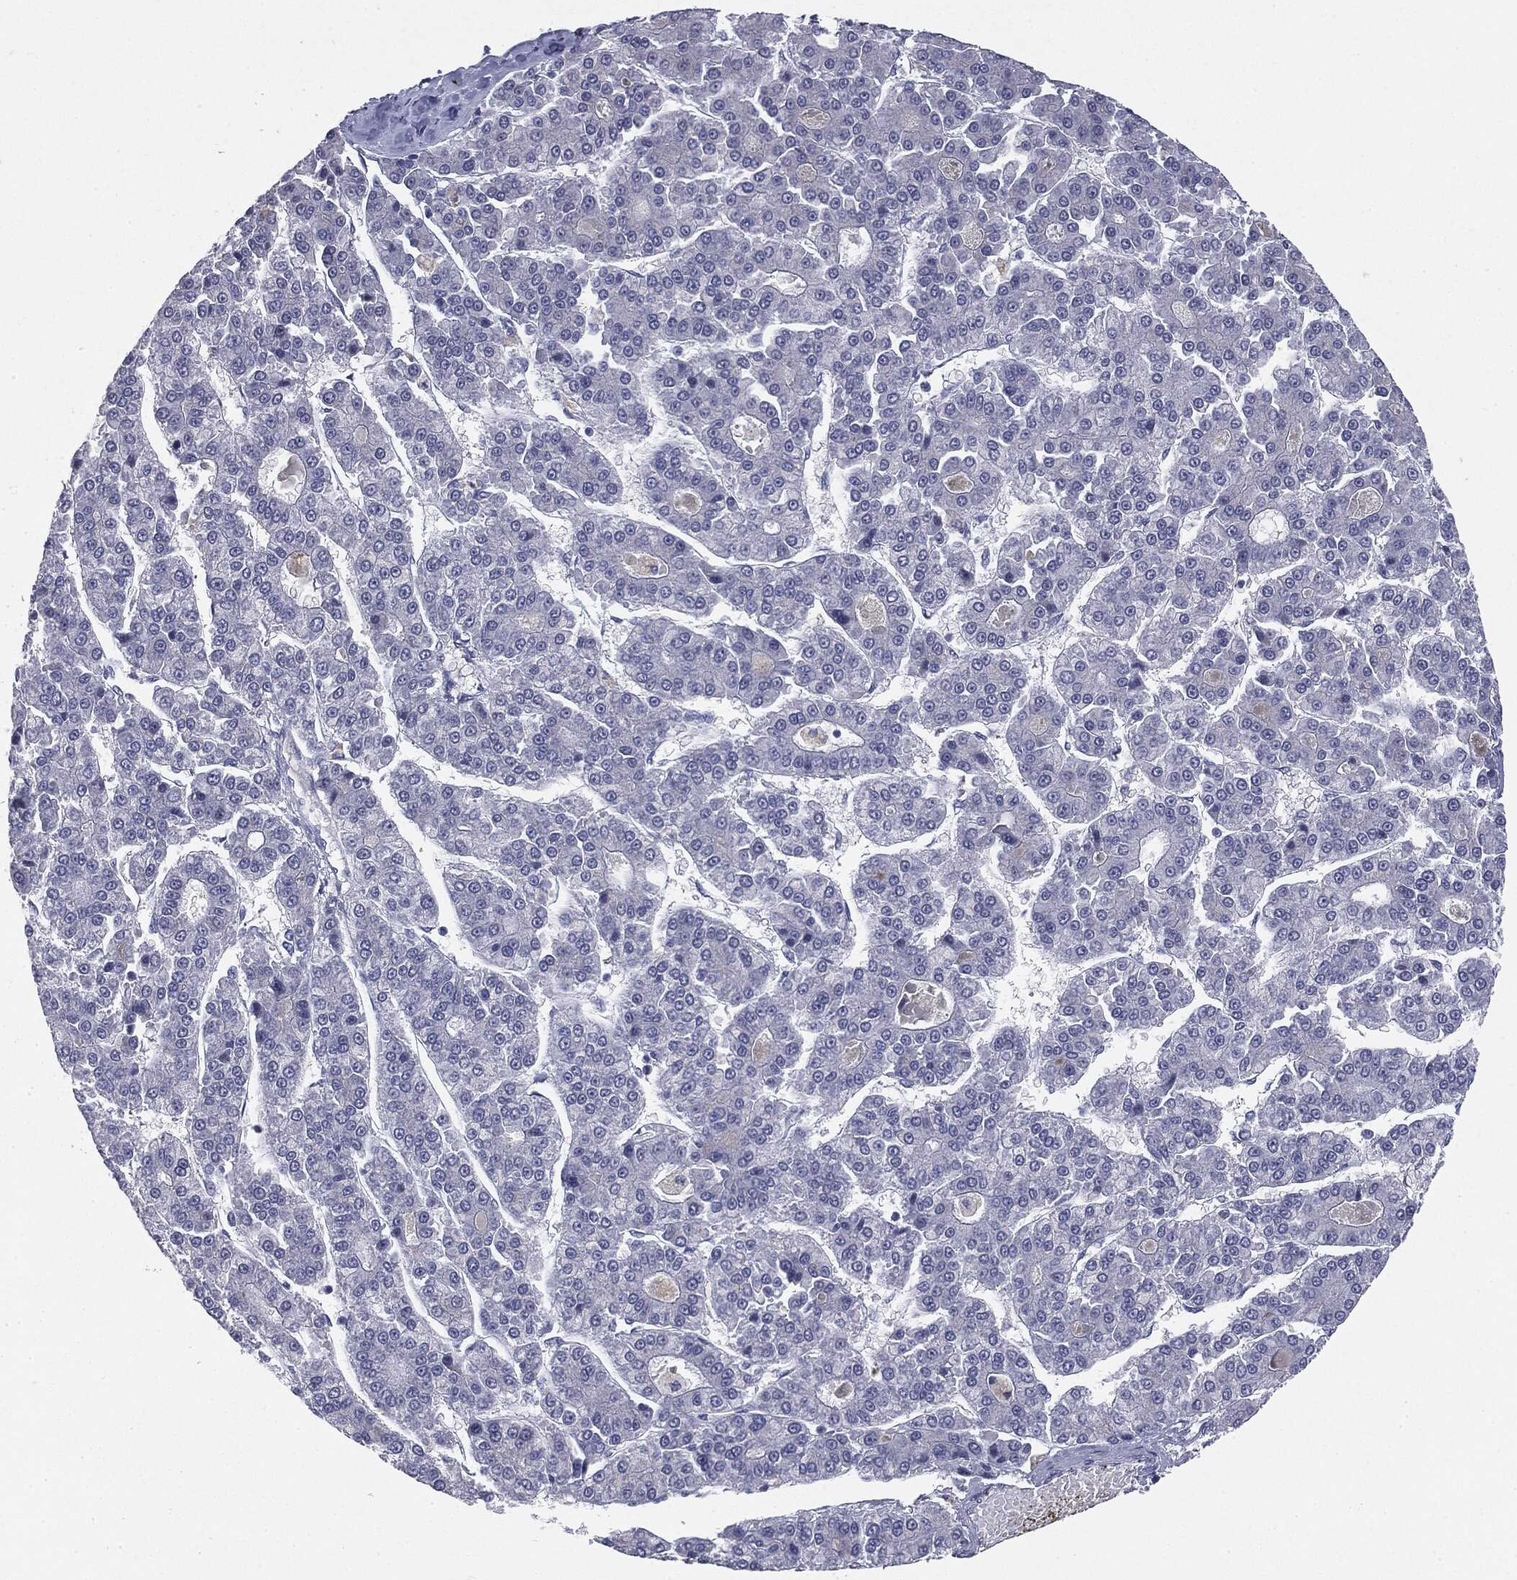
{"staining": {"intensity": "negative", "quantity": "none", "location": "none"}, "tissue": "liver cancer", "cell_type": "Tumor cells", "image_type": "cancer", "snomed": [{"axis": "morphology", "description": "Carcinoma, Hepatocellular, NOS"}, {"axis": "topography", "description": "Liver"}], "caption": "An image of liver hepatocellular carcinoma stained for a protein exhibits no brown staining in tumor cells.", "gene": "MUC1", "patient": {"sex": "male", "age": 70}}